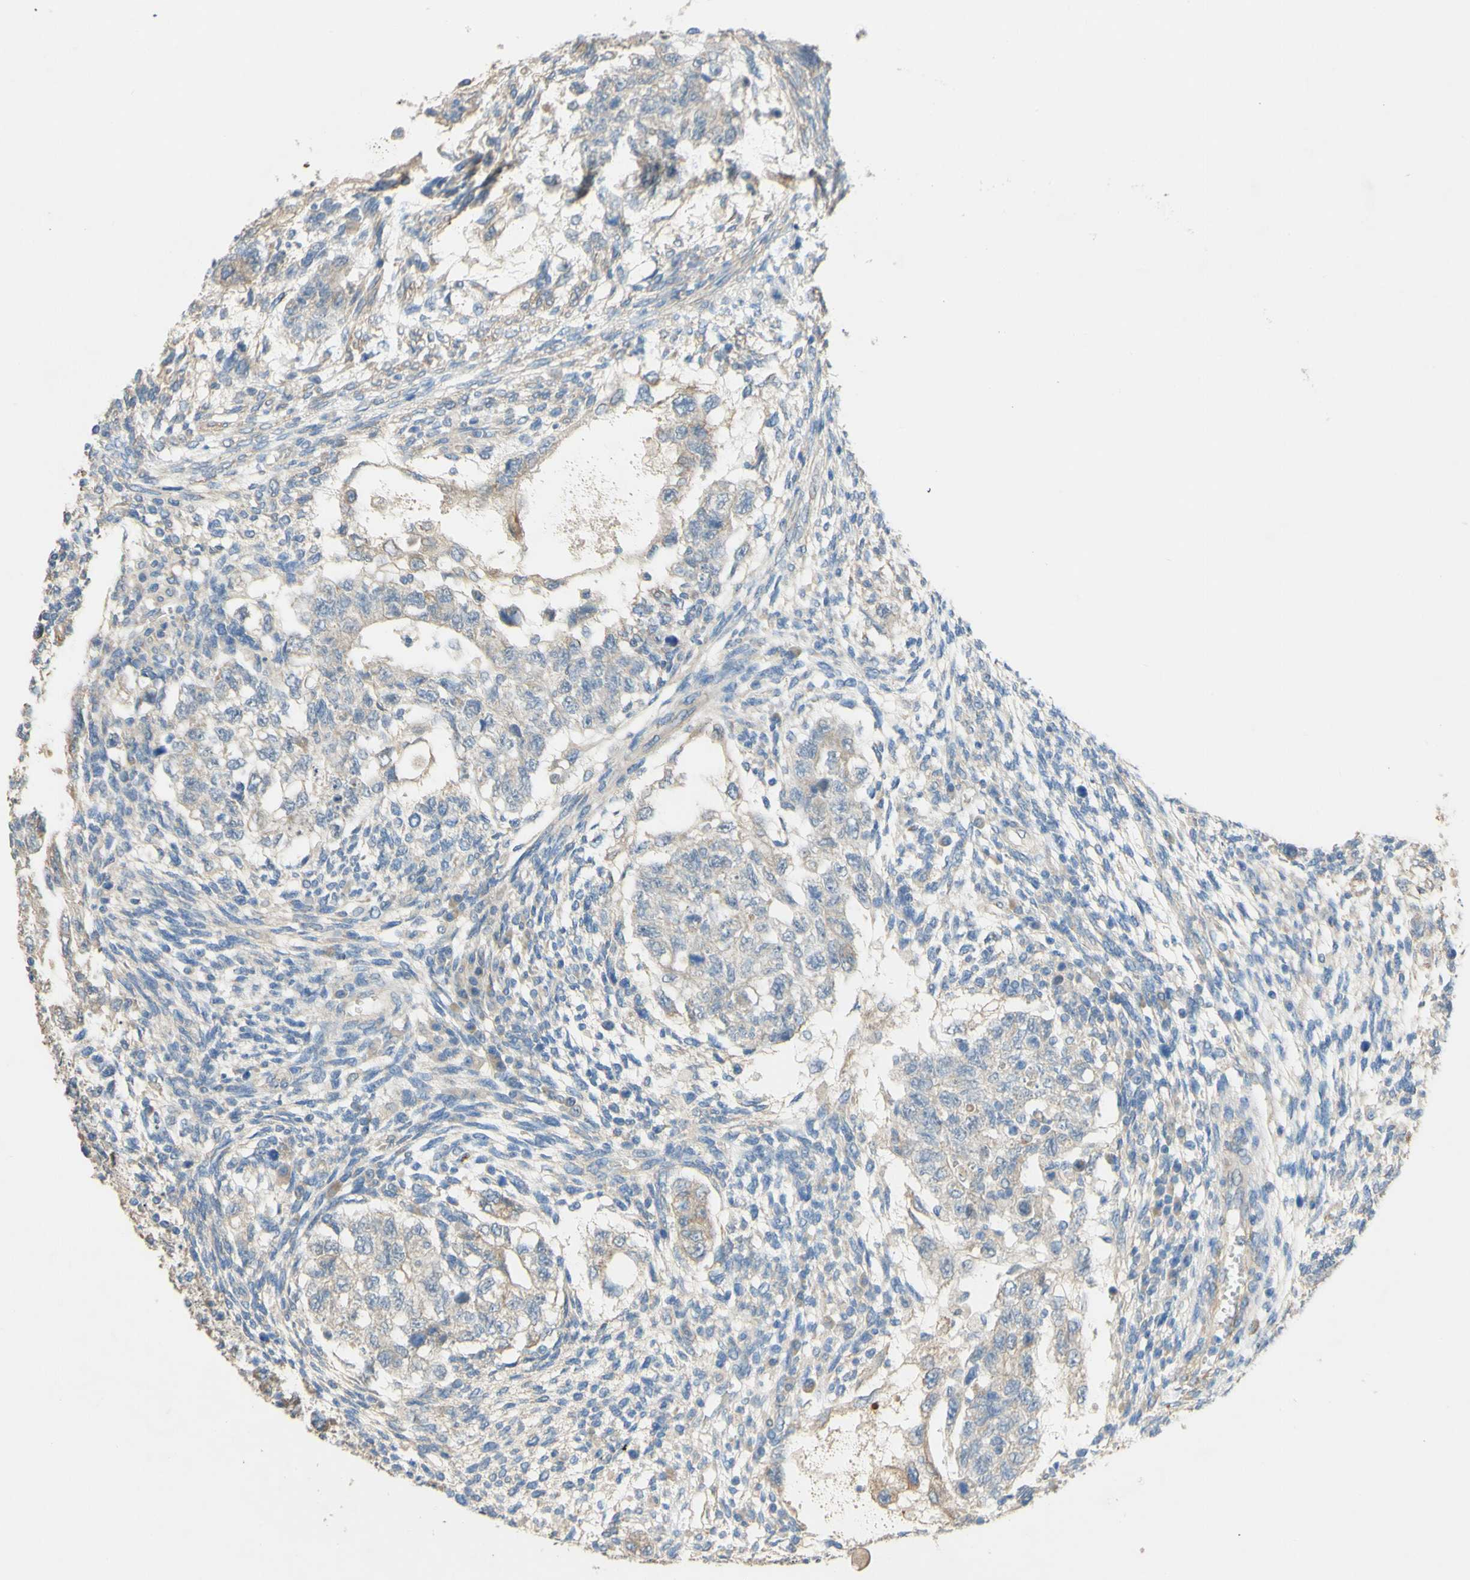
{"staining": {"intensity": "weak", "quantity": "<25%", "location": "cytoplasmic/membranous"}, "tissue": "testis cancer", "cell_type": "Tumor cells", "image_type": "cancer", "snomed": [{"axis": "morphology", "description": "Normal tissue, NOS"}, {"axis": "morphology", "description": "Carcinoma, Embryonal, NOS"}, {"axis": "topography", "description": "Testis"}], "caption": "There is no significant positivity in tumor cells of testis cancer.", "gene": "DKK3", "patient": {"sex": "male", "age": 36}}